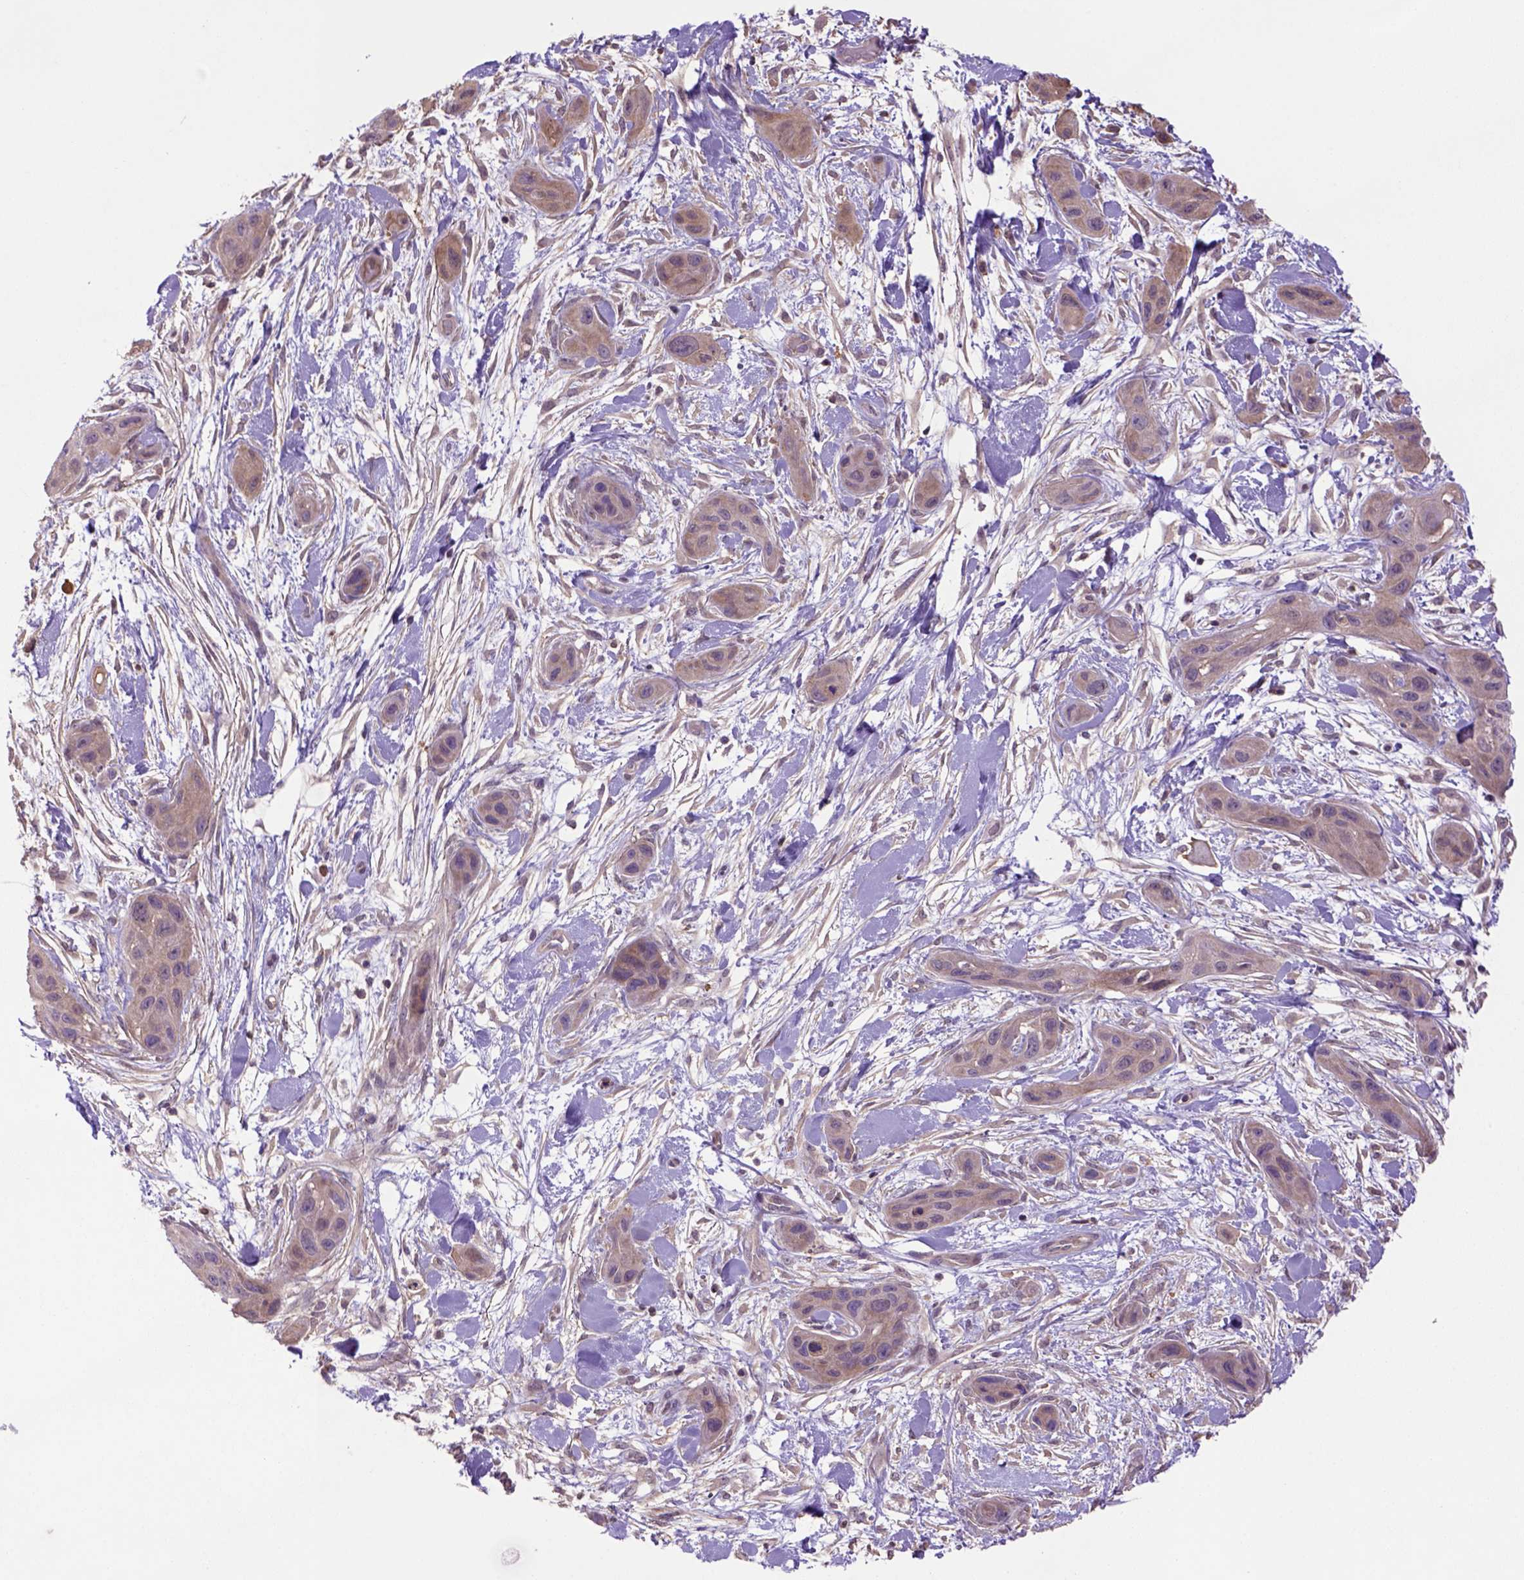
{"staining": {"intensity": "moderate", "quantity": ">75%", "location": "cytoplasmic/membranous"}, "tissue": "skin cancer", "cell_type": "Tumor cells", "image_type": "cancer", "snomed": [{"axis": "morphology", "description": "Squamous cell carcinoma, NOS"}, {"axis": "topography", "description": "Skin"}], "caption": "An IHC histopathology image of tumor tissue is shown. Protein staining in brown labels moderate cytoplasmic/membranous positivity in skin cancer (squamous cell carcinoma) within tumor cells.", "gene": "HSPBP1", "patient": {"sex": "male", "age": 79}}